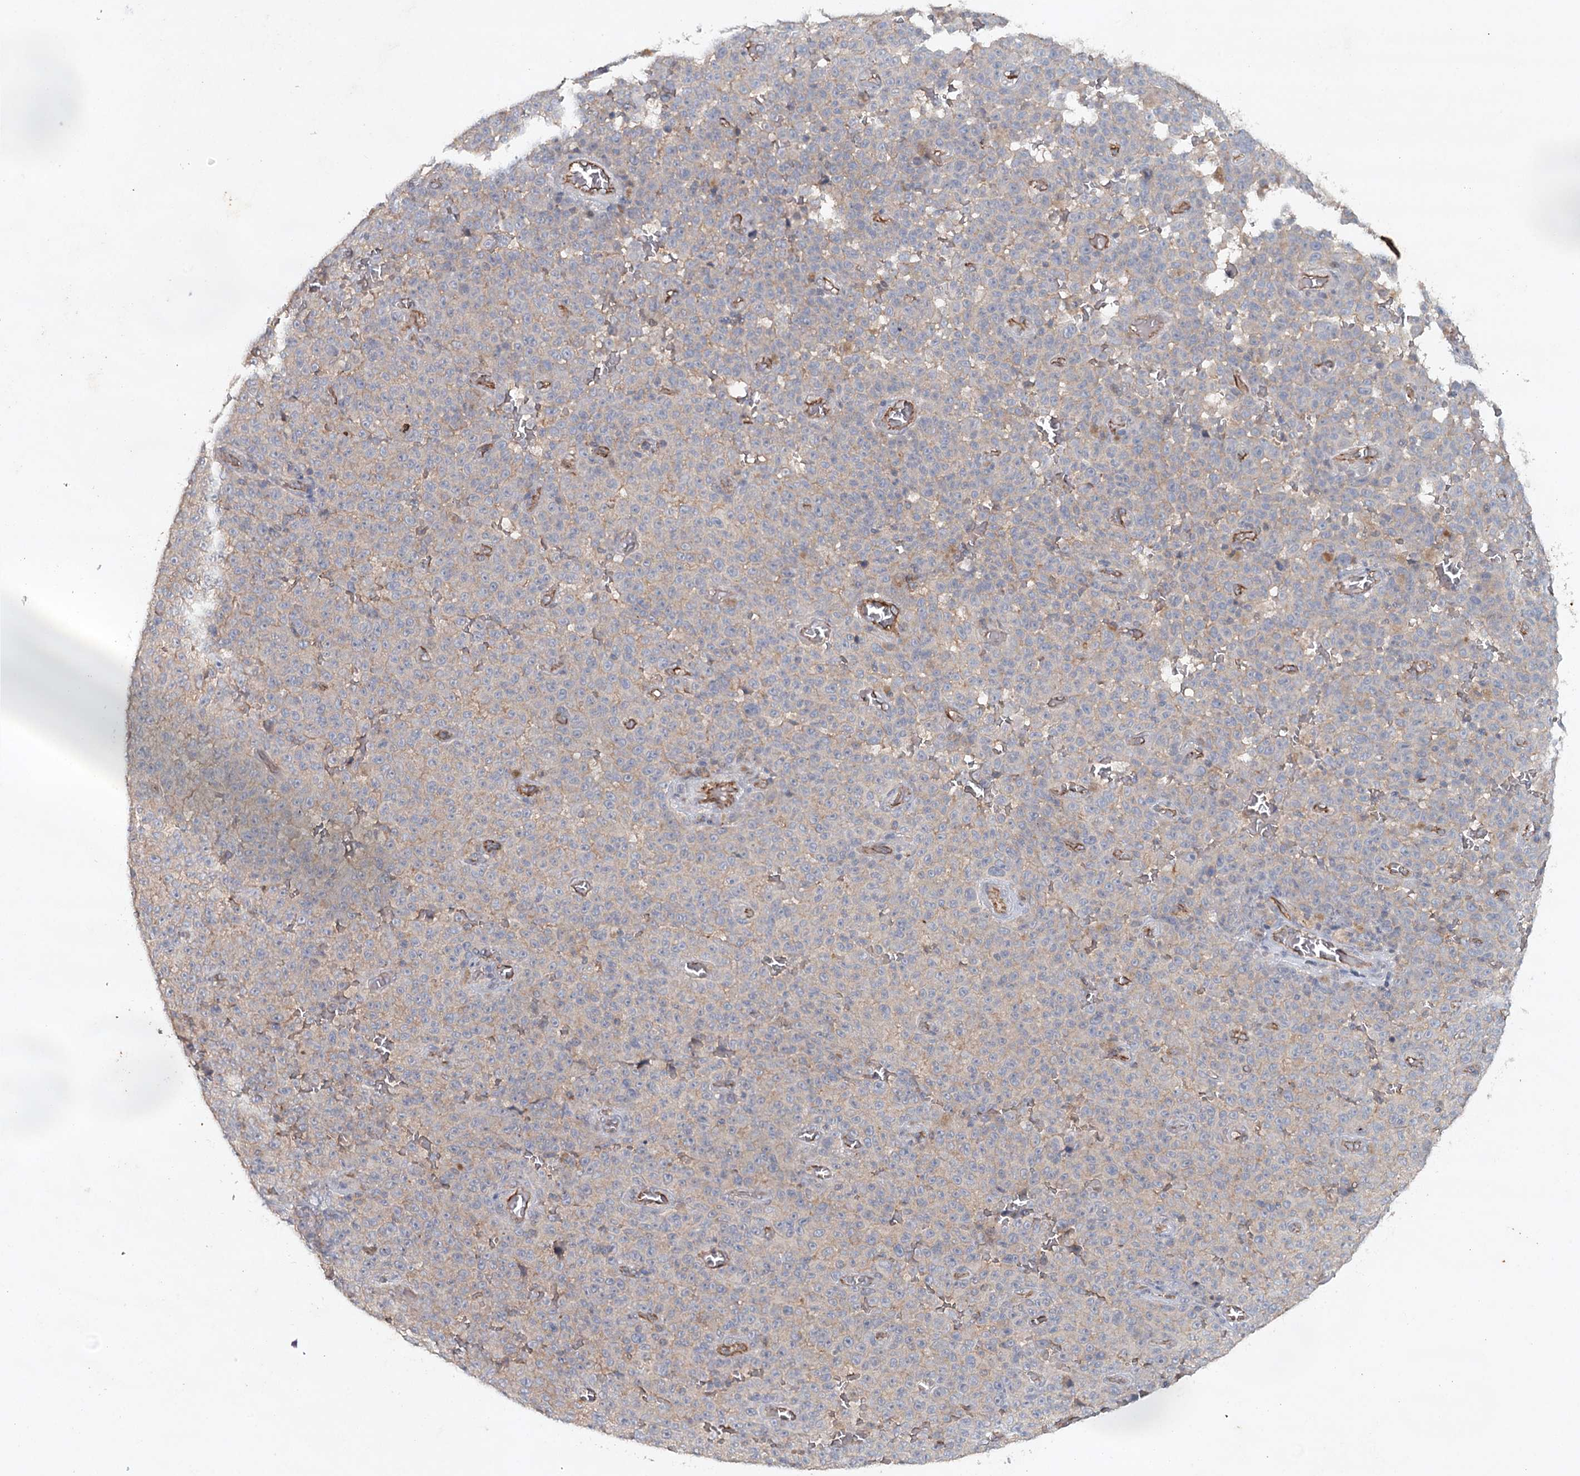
{"staining": {"intensity": "weak", "quantity": "25%-75%", "location": "cytoplasmic/membranous"}, "tissue": "melanoma", "cell_type": "Tumor cells", "image_type": "cancer", "snomed": [{"axis": "morphology", "description": "Malignant melanoma, NOS"}, {"axis": "topography", "description": "Skin"}], "caption": "Malignant melanoma stained with DAB IHC exhibits low levels of weak cytoplasmic/membranous expression in approximately 25%-75% of tumor cells.", "gene": "SYNPO", "patient": {"sex": "female", "age": 82}}